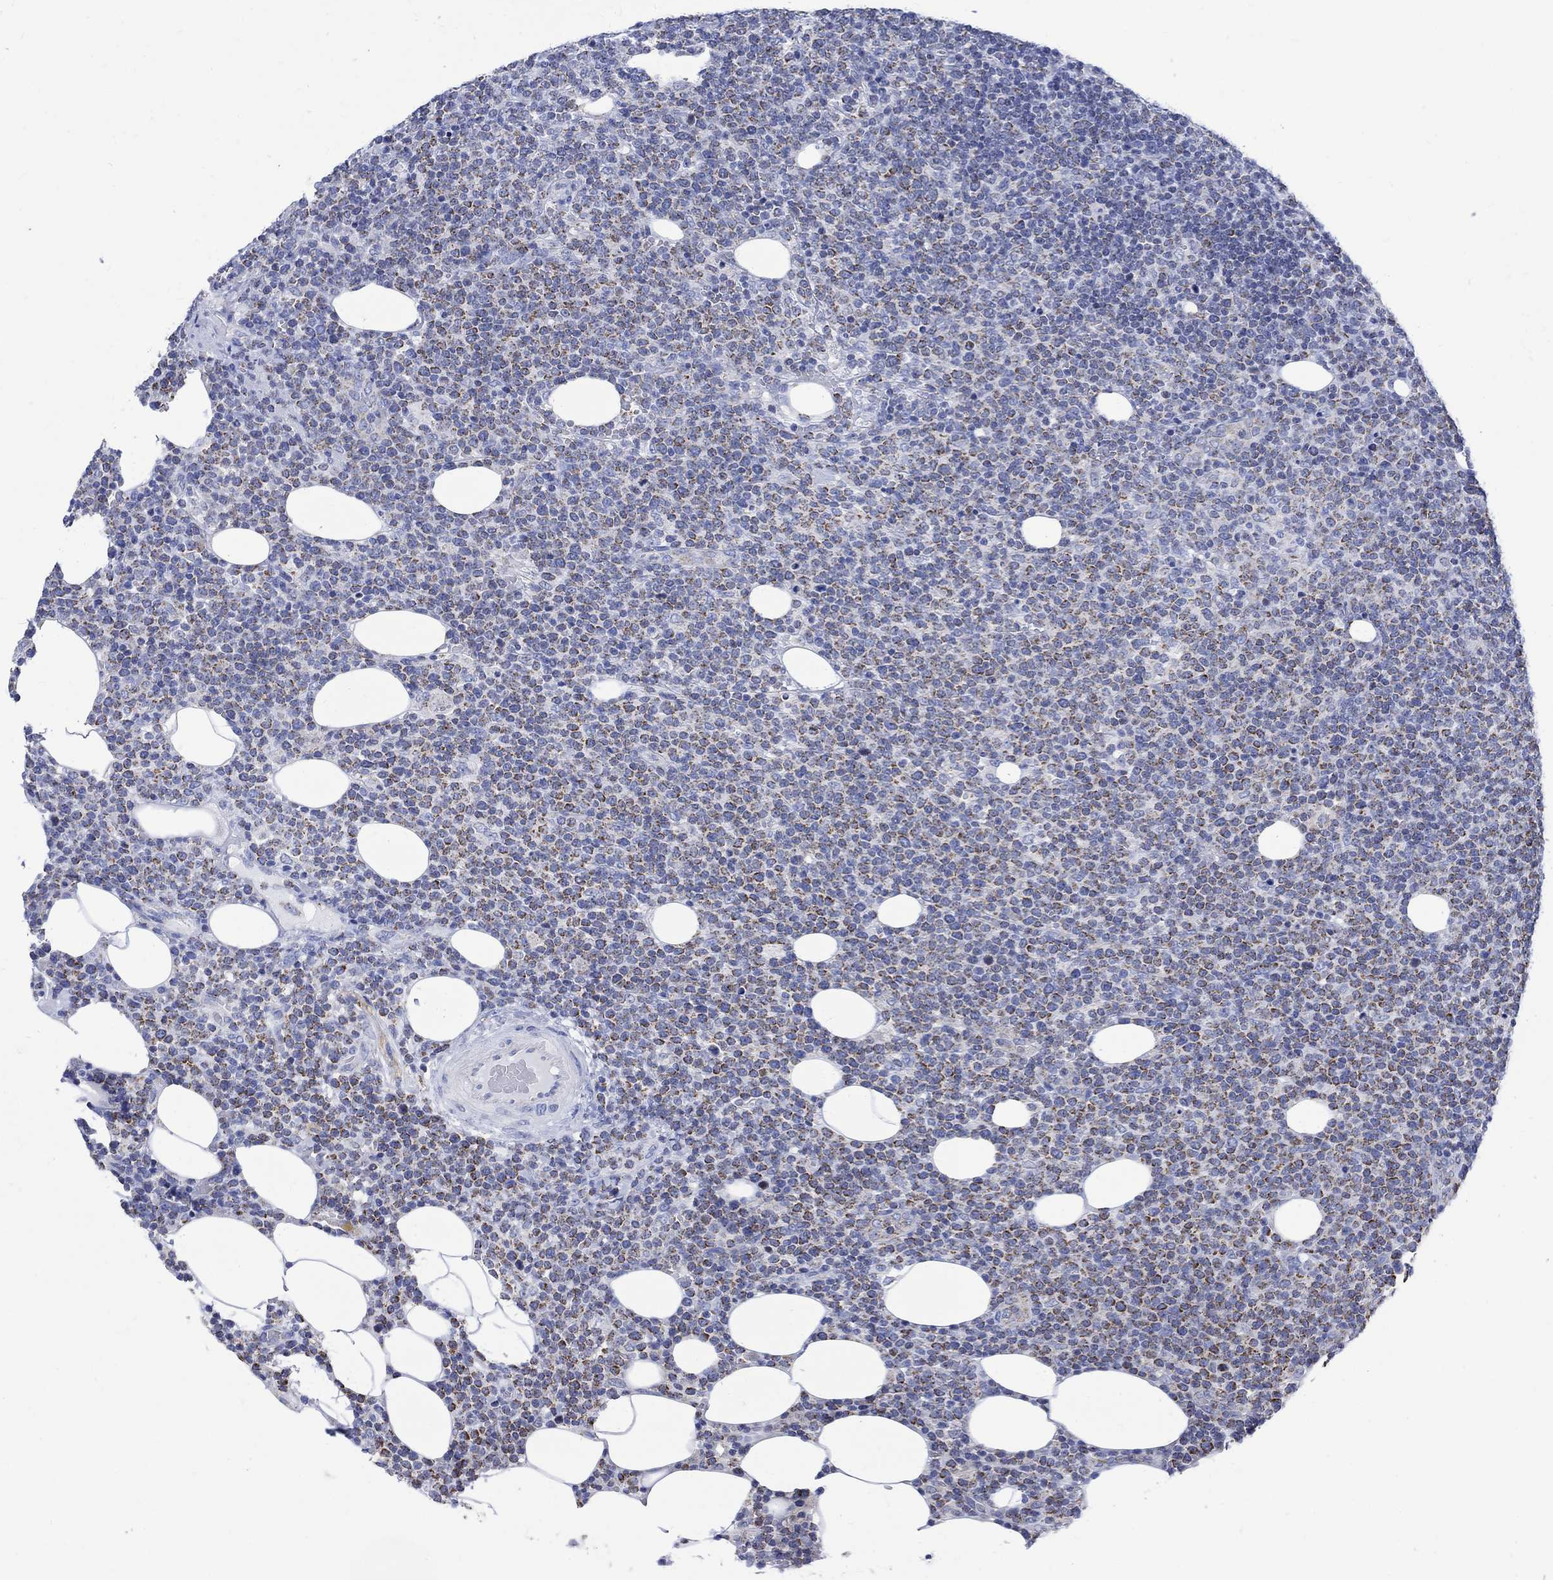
{"staining": {"intensity": "moderate", "quantity": "25%-75%", "location": "cytoplasmic/membranous"}, "tissue": "lymphoma", "cell_type": "Tumor cells", "image_type": "cancer", "snomed": [{"axis": "morphology", "description": "Malignant lymphoma, non-Hodgkin's type, High grade"}, {"axis": "topography", "description": "Lymph node"}], "caption": "A brown stain highlights moderate cytoplasmic/membranous positivity of a protein in human lymphoma tumor cells. The protein is stained brown, and the nuclei are stained in blue (DAB (3,3'-diaminobenzidine) IHC with brightfield microscopy, high magnification).", "gene": "CPLX2", "patient": {"sex": "male", "age": 61}}